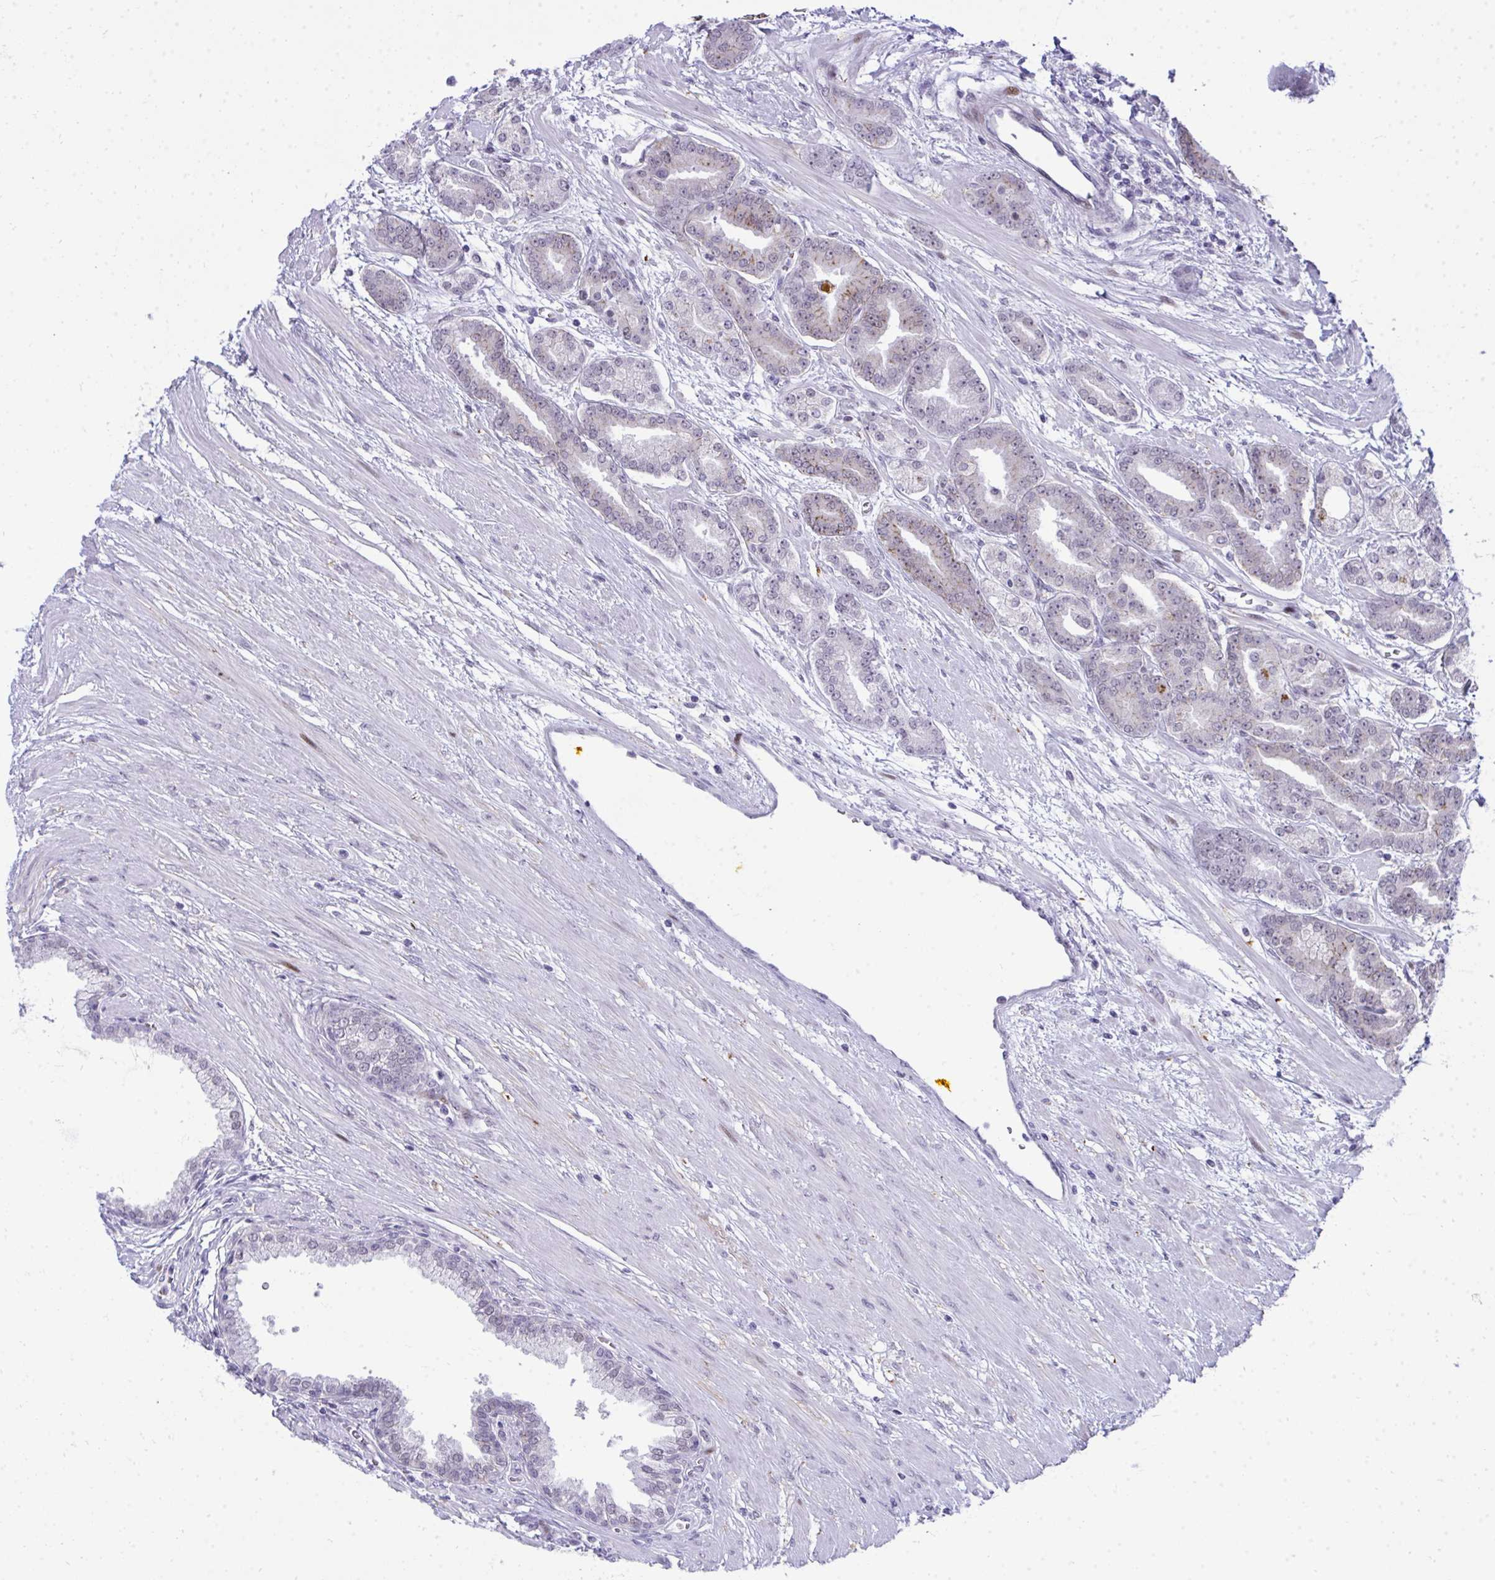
{"staining": {"intensity": "weak", "quantity": ">75%", "location": "nuclear"}, "tissue": "prostate cancer", "cell_type": "Tumor cells", "image_type": "cancer", "snomed": [{"axis": "morphology", "description": "Adenocarcinoma, High grade"}, {"axis": "topography", "description": "Prostate"}], "caption": "Immunohistochemistry (IHC) micrograph of prostate cancer stained for a protein (brown), which exhibits low levels of weak nuclear positivity in approximately >75% of tumor cells.", "gene": "GLDN", "patient": {"sex": "male", "age": 60}}